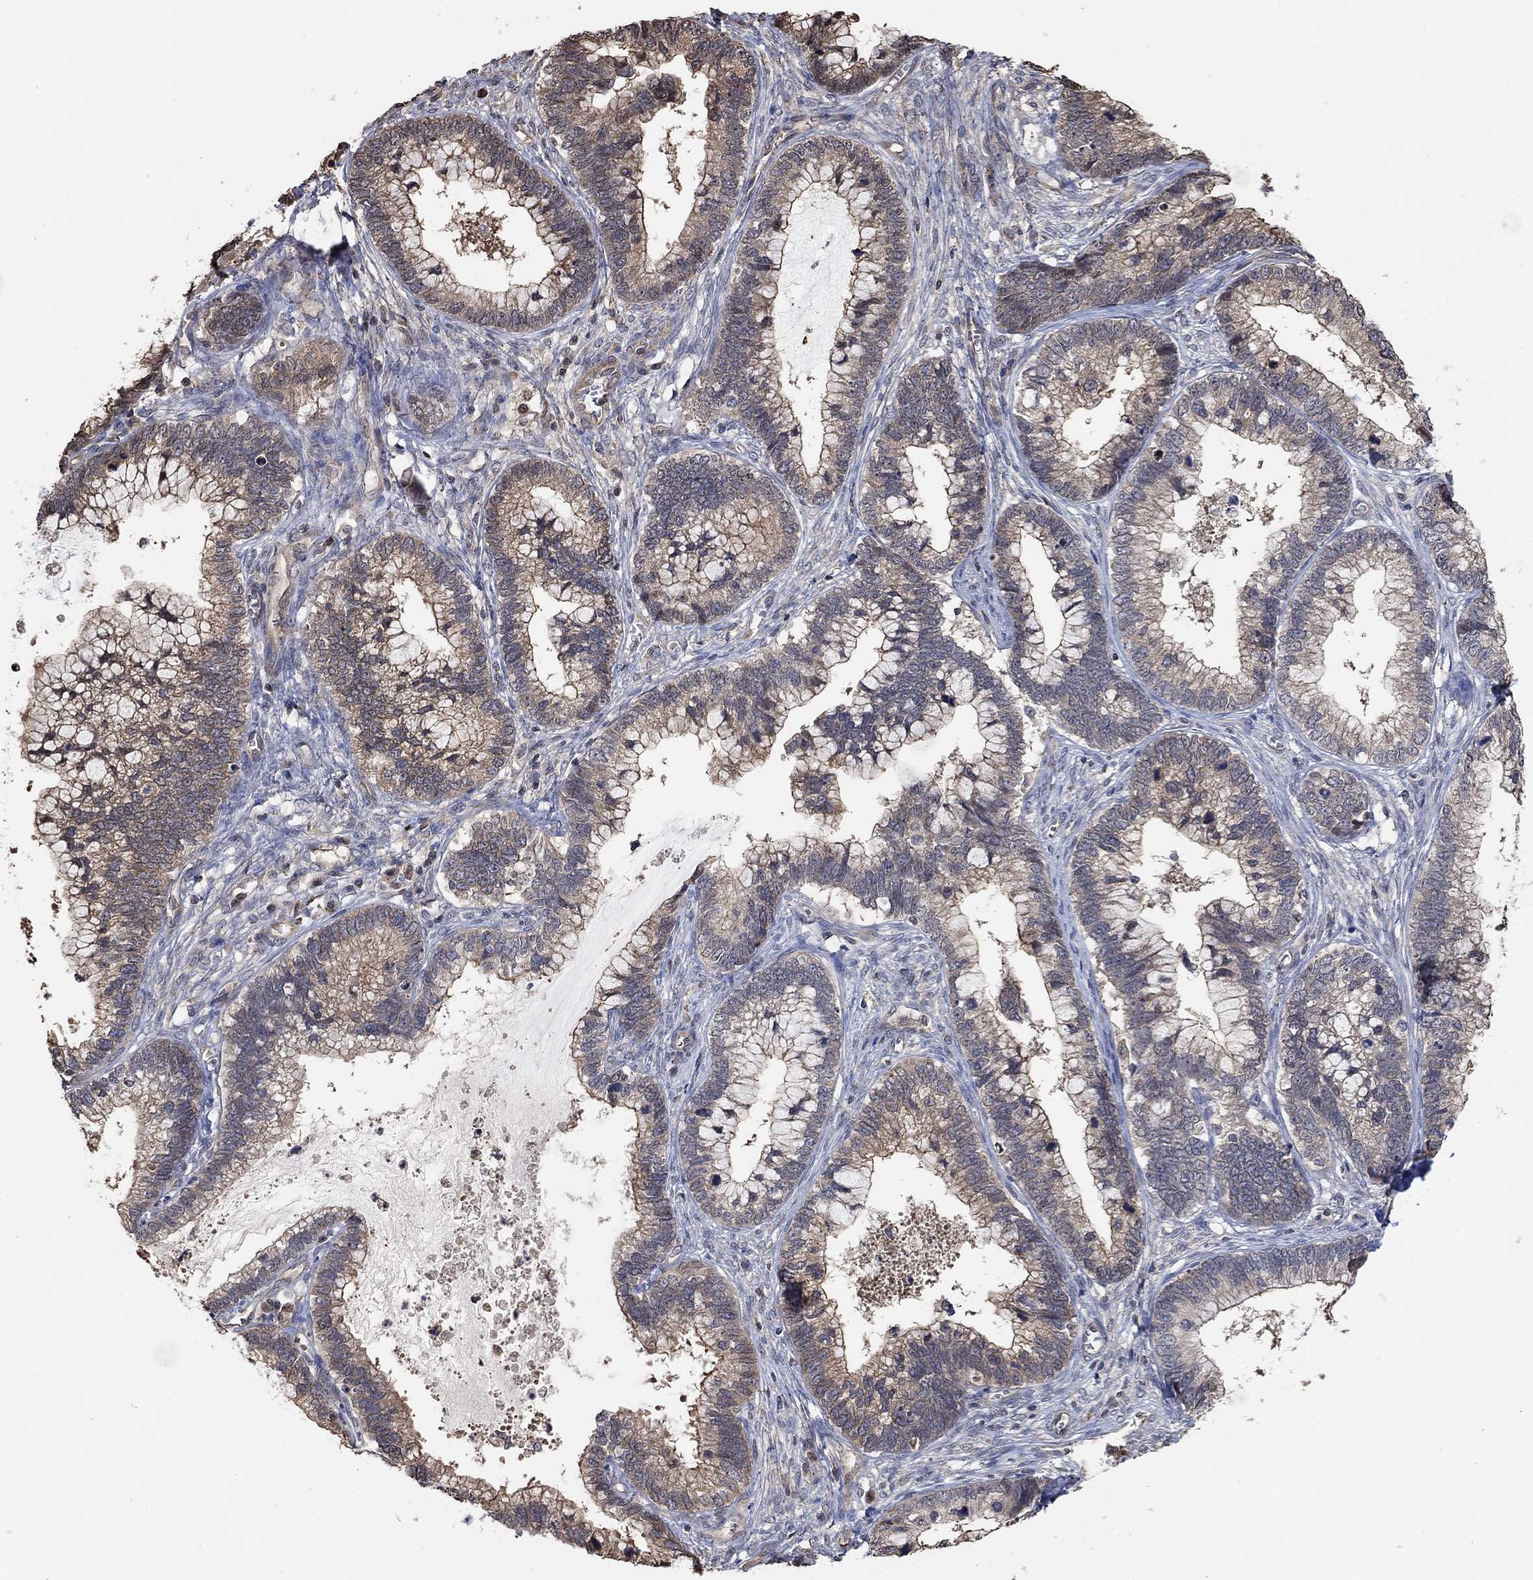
{"staining": {"intensity": "moderate", "quantity": "<25%", "location": "cytoplasmic/membranous"}, "tissue": "cervical cancer", "cell_type": "Tumor cells", "image_type": "cancer", "snomed": [{"axis": "morphology", "description": "Adenocarcinoma, NOS"}, {"axis": "topography", "description": "Cervix"}], "caption": "Moderate cytoplasmic/membranous protein positivity is seen in approximately <25% of tumor cells in cervical cancer.", "gene": "UNC5B", "patient": {"sex": "female", "age": 44}}